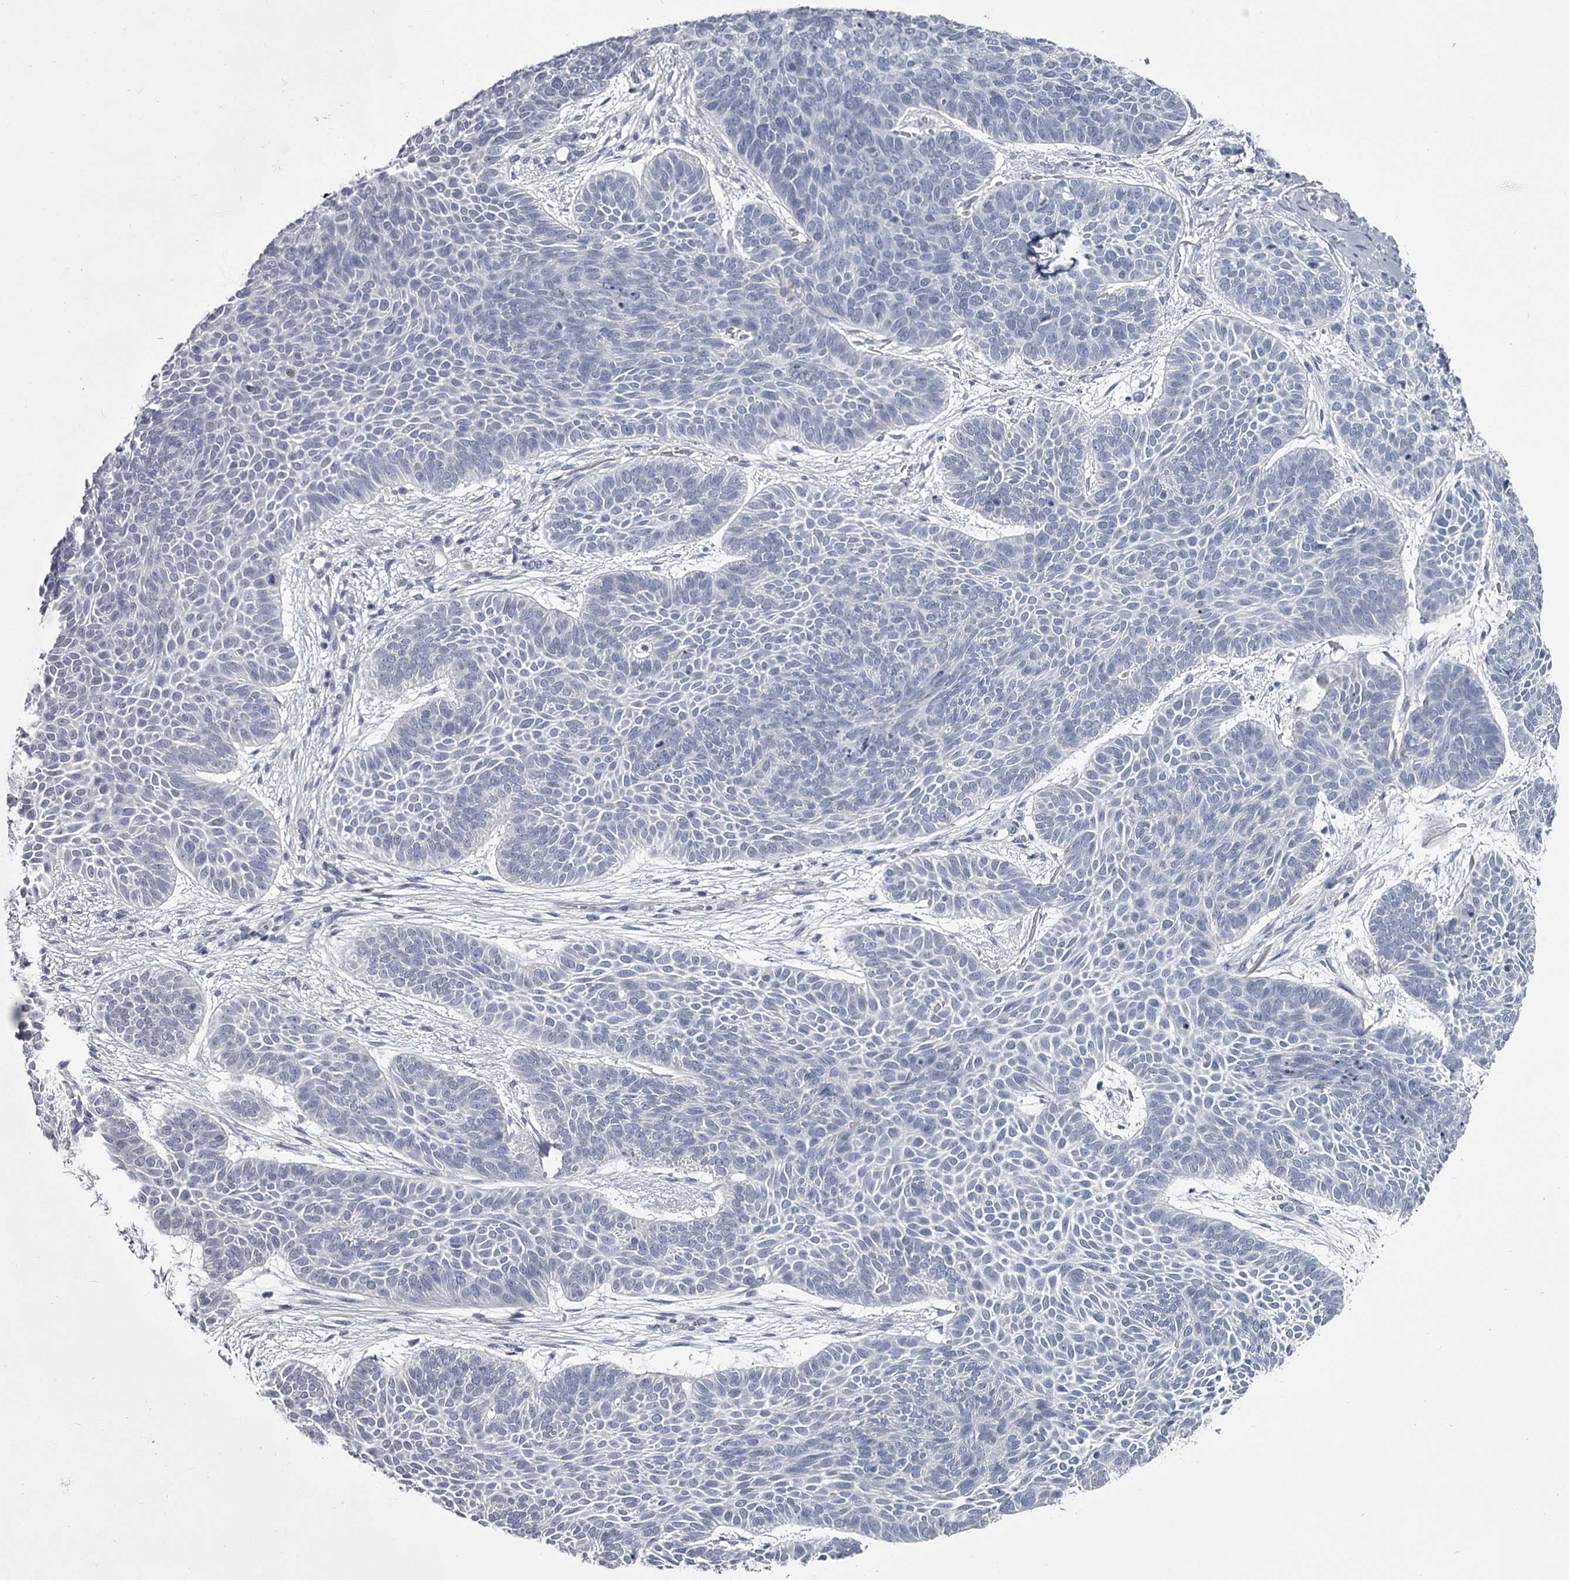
{"staining": {"intensity": "negative", "quantity": "none", "location": "none"}, "tissue": "skin cancer", "cell_type": "Tumor cells", "image_type": "cancer", "snomed": [{"axis": "morphology", "description": "Basal cell carcinoma"}, {"axis": "topography", "description": "Skin"}], "caption": "Photomicrograph shows no protein positivity in tumor cells of skin cancer (basal cell carcinoma) tissue.", "gene": "DAO", "patient": {"sex": "male", "age": 85}}